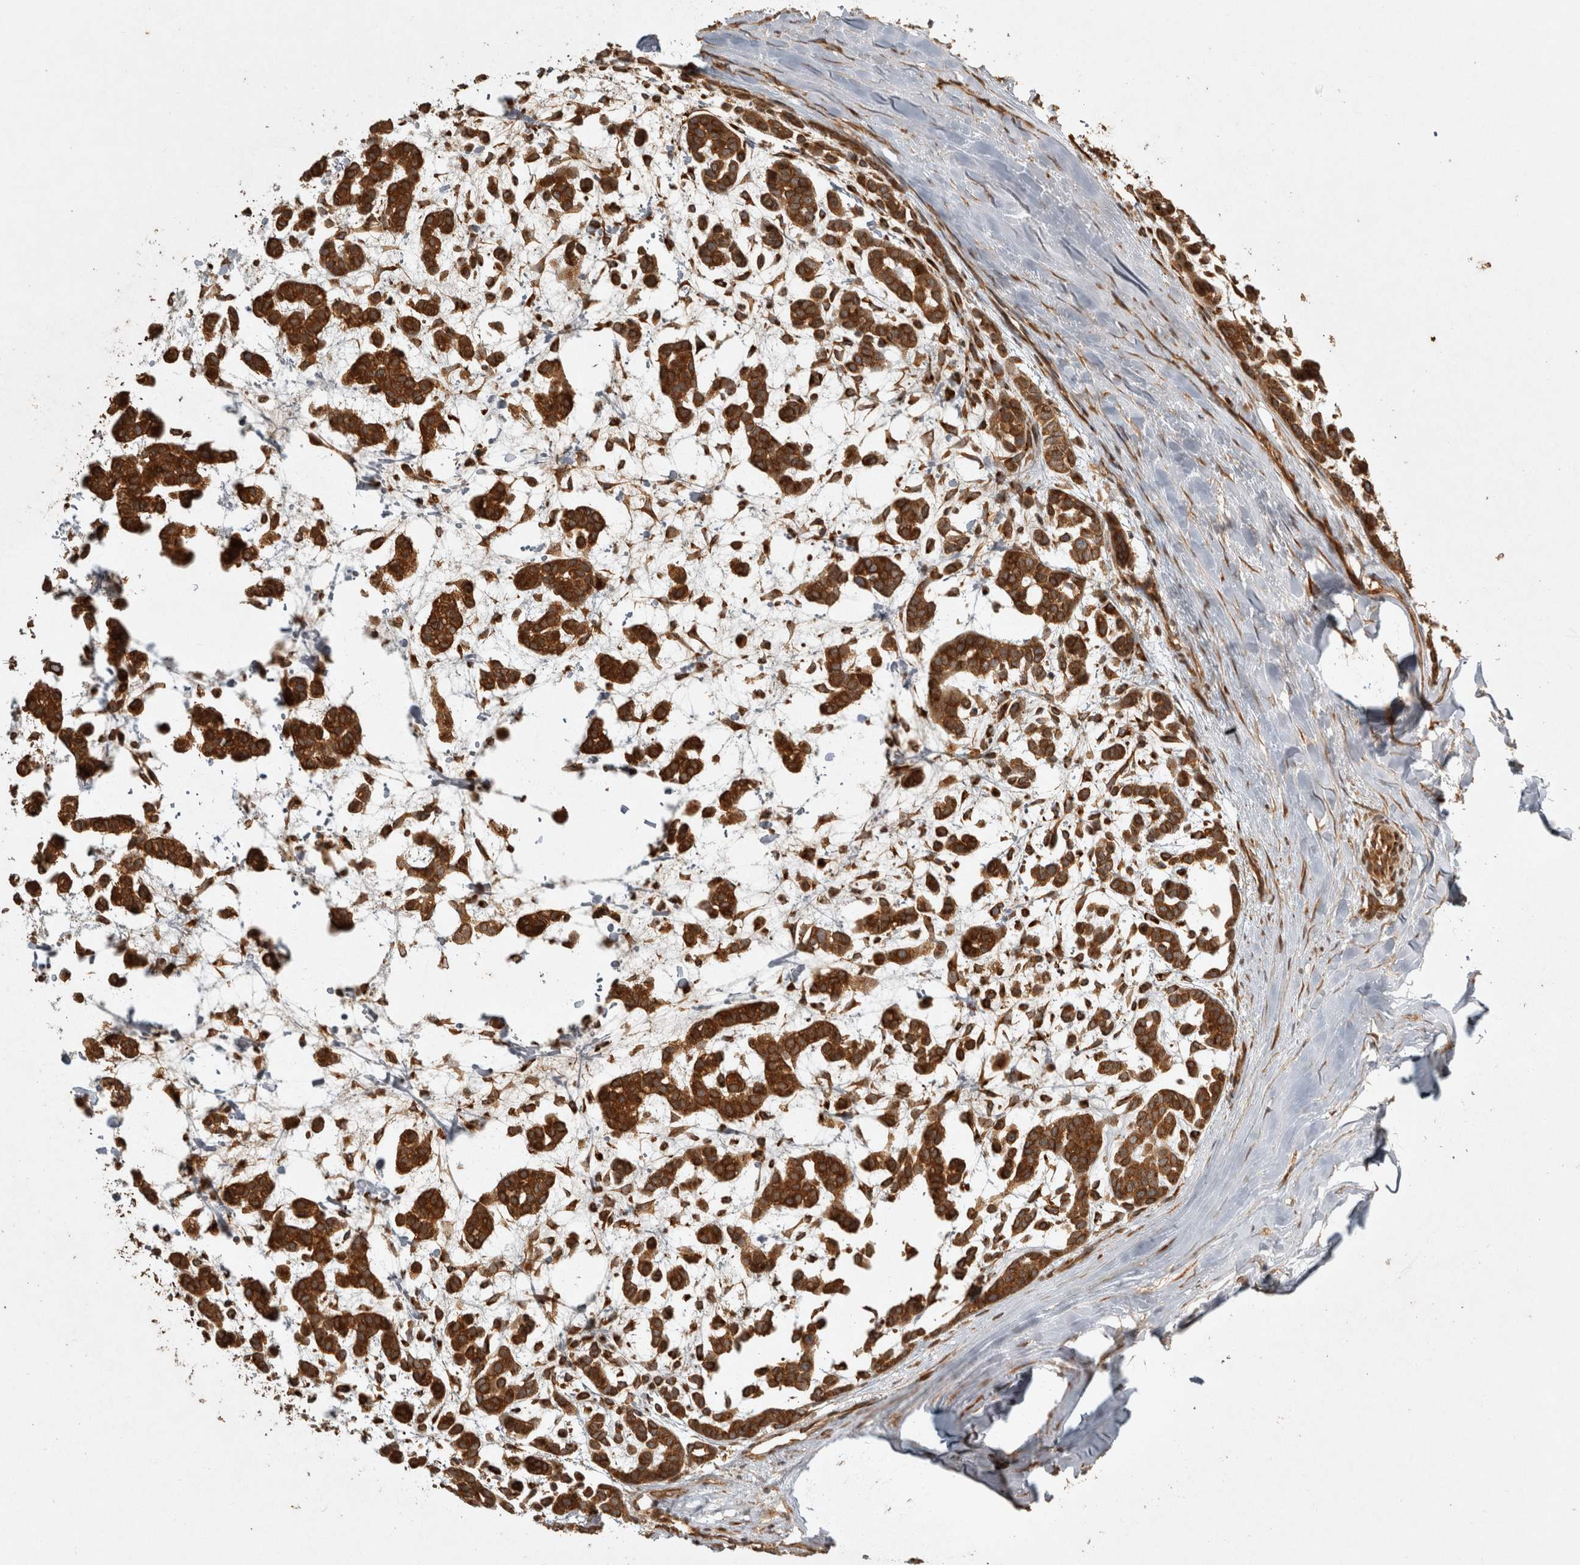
{"staining": {"intensity": "strong", "quantity": ">75%", "location": "cytoplasmic/membranous"}, "tissue": "head and neck cancer", "cell_type": "Tumor cells", "image_type": "cancer", "snomed": [{"axis": "morphology", "description": "Adenocarcinoma, NOS"}, {"axis": "morphology", "description": "Adenoma, NOS"}, {"axis": "topography", "description": "Head-Neck"}], "caption": "The micrograph displays staining of adenocarcinoma (head and neck), revealing strong cytoplasmic/membranous protein expression (brown color) within tumor cells. The staining is performed using DAB (3,3'-diaminobenzidine) brown chromogen to label protein expression. The nuclei are counter-stained blue using hematoxylin.", "gene": "CAMSAP2", "patient": {"sex": "female", "age": 55}}